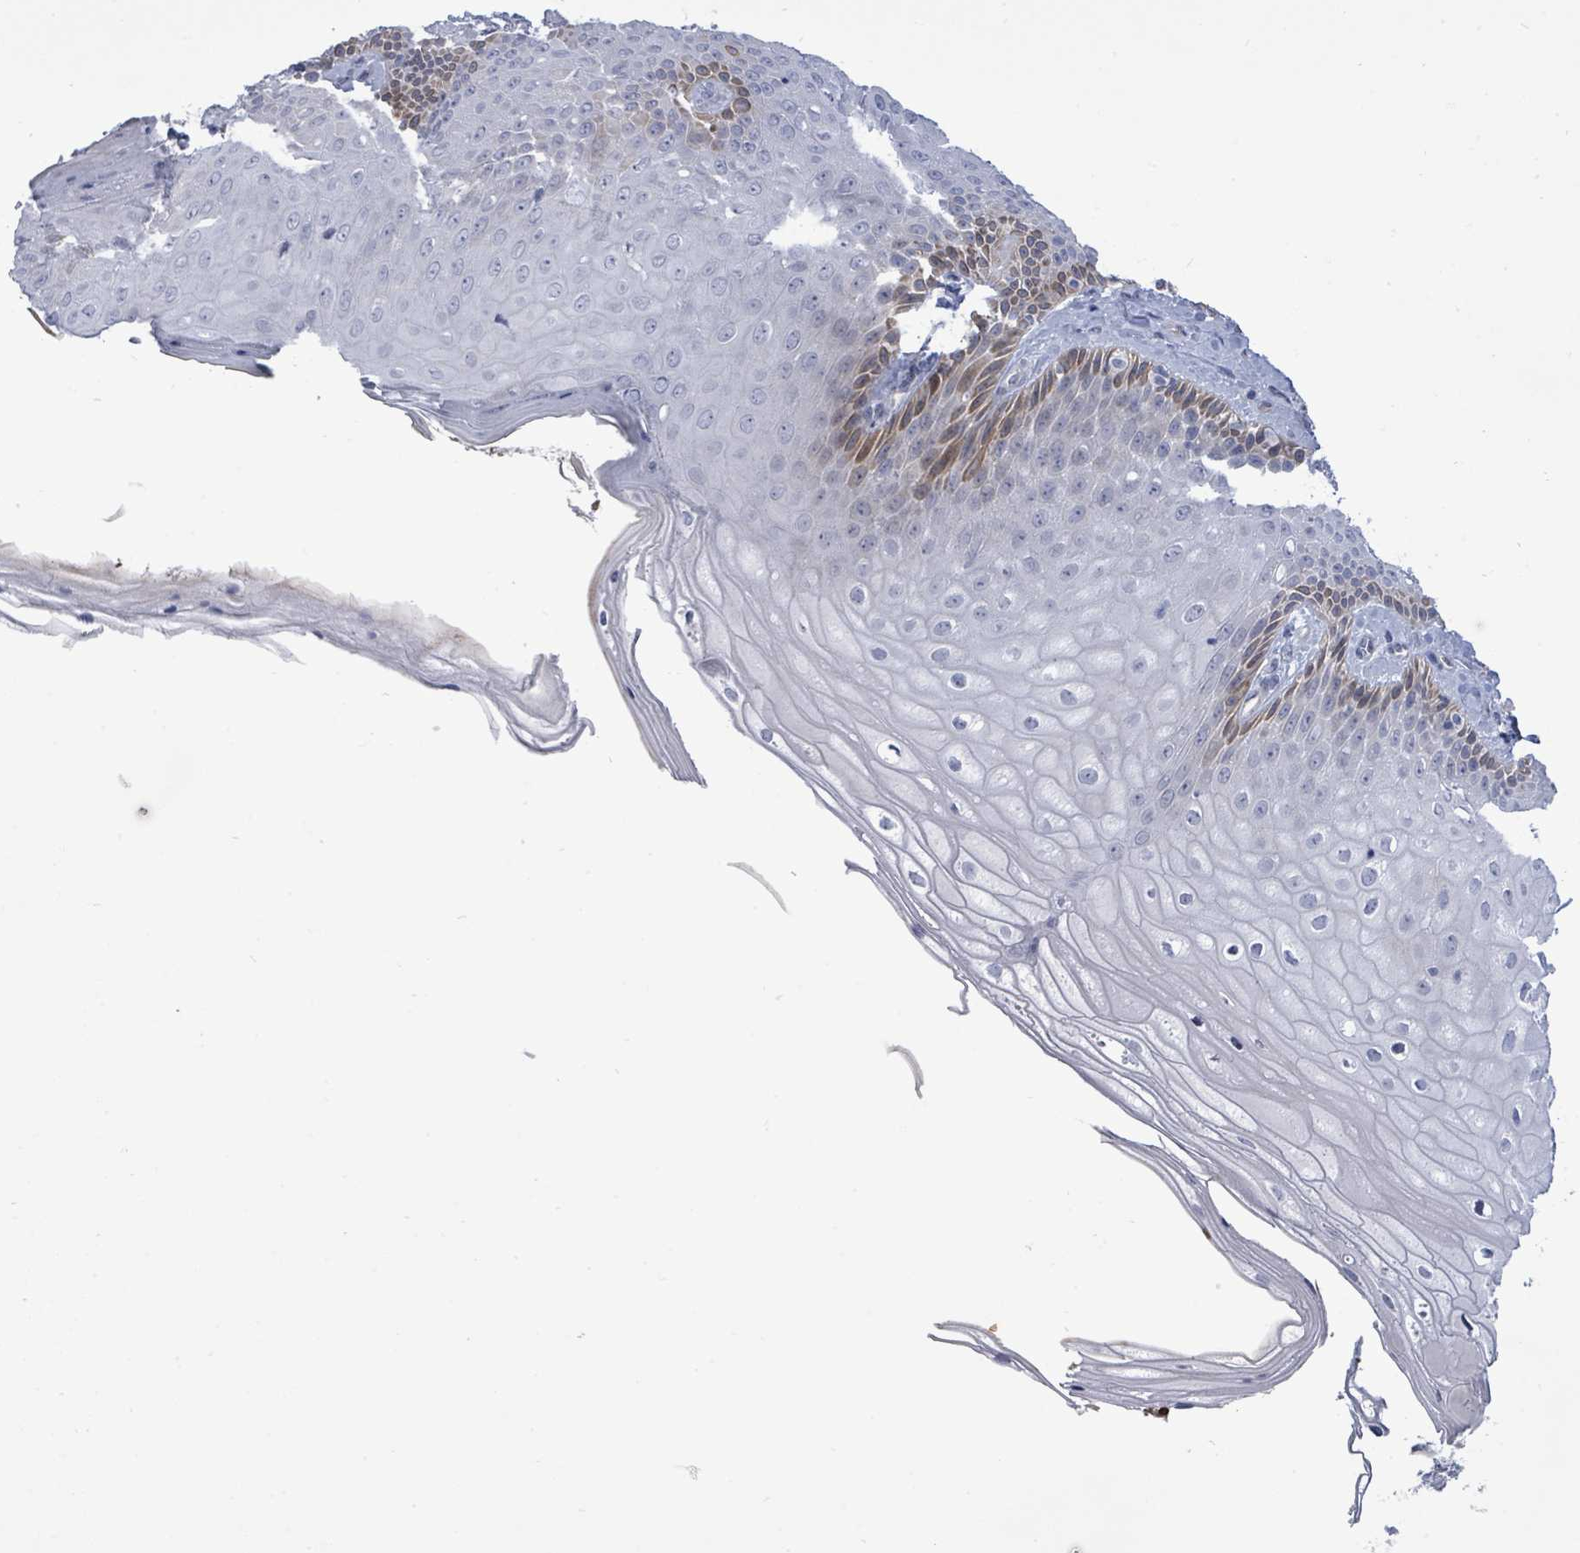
{"staining": {"intensity": "moderate", "quantity": "<25%", "location": "cytoplasmic/membranous"}, "tissue": "skin", "cell_type": "Epidermal cells", "image_type": "normal", "snomed": [{"axis": "morphology", "description": "Normal tissue, NOS"}, {"axis": "topography", "description": "Anal"}], "caption": "Protein expression analysis of normal human skin reveals moderate cytoplasmic/membranous expression in about <25% of epidermal cells. The staining was performed using DAB, with brown indicating positive protein expression. Nuclei are stained blue with hematoxylin.", "gene": "CT45A10", "patient": {"sex": "male", "age": 80}}